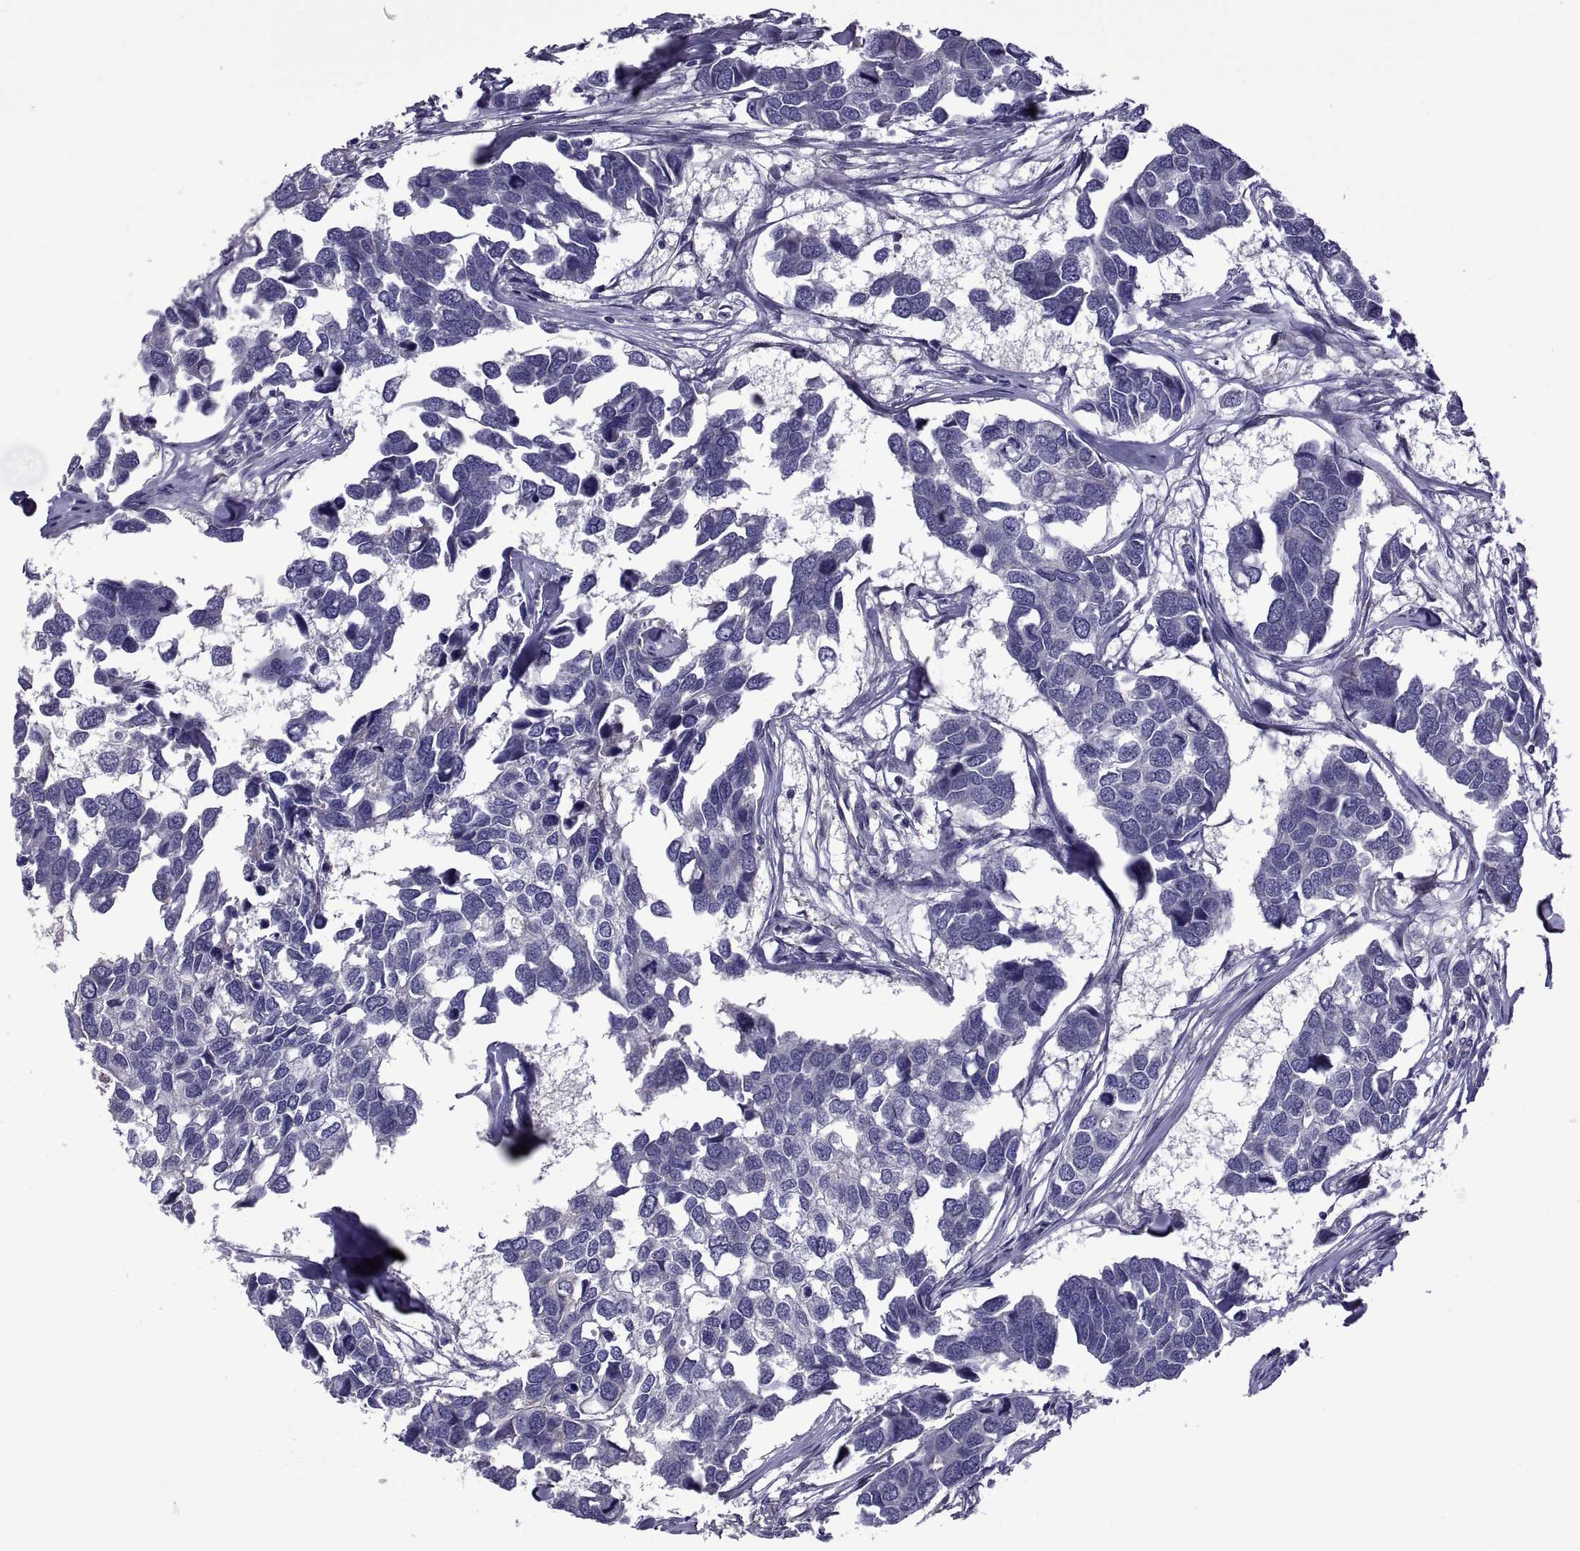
{"staining": {"intensity": "negative", "quantity": "none", "location": "none"}, "tissue": "breast cancer", "cell_type": "Tumor cells", "image_type": "cancer", "snomed": [{"axis": "morphology", "description": "Duct carcinoma"}, {"axis": "topography", "description": "Breast"}], "caption": "Tumor cells are negative for protein expression in human breast invasive ductal carcinoma.", "gene": "TMC3", "patient": {"sex": "female", "age": 83}}